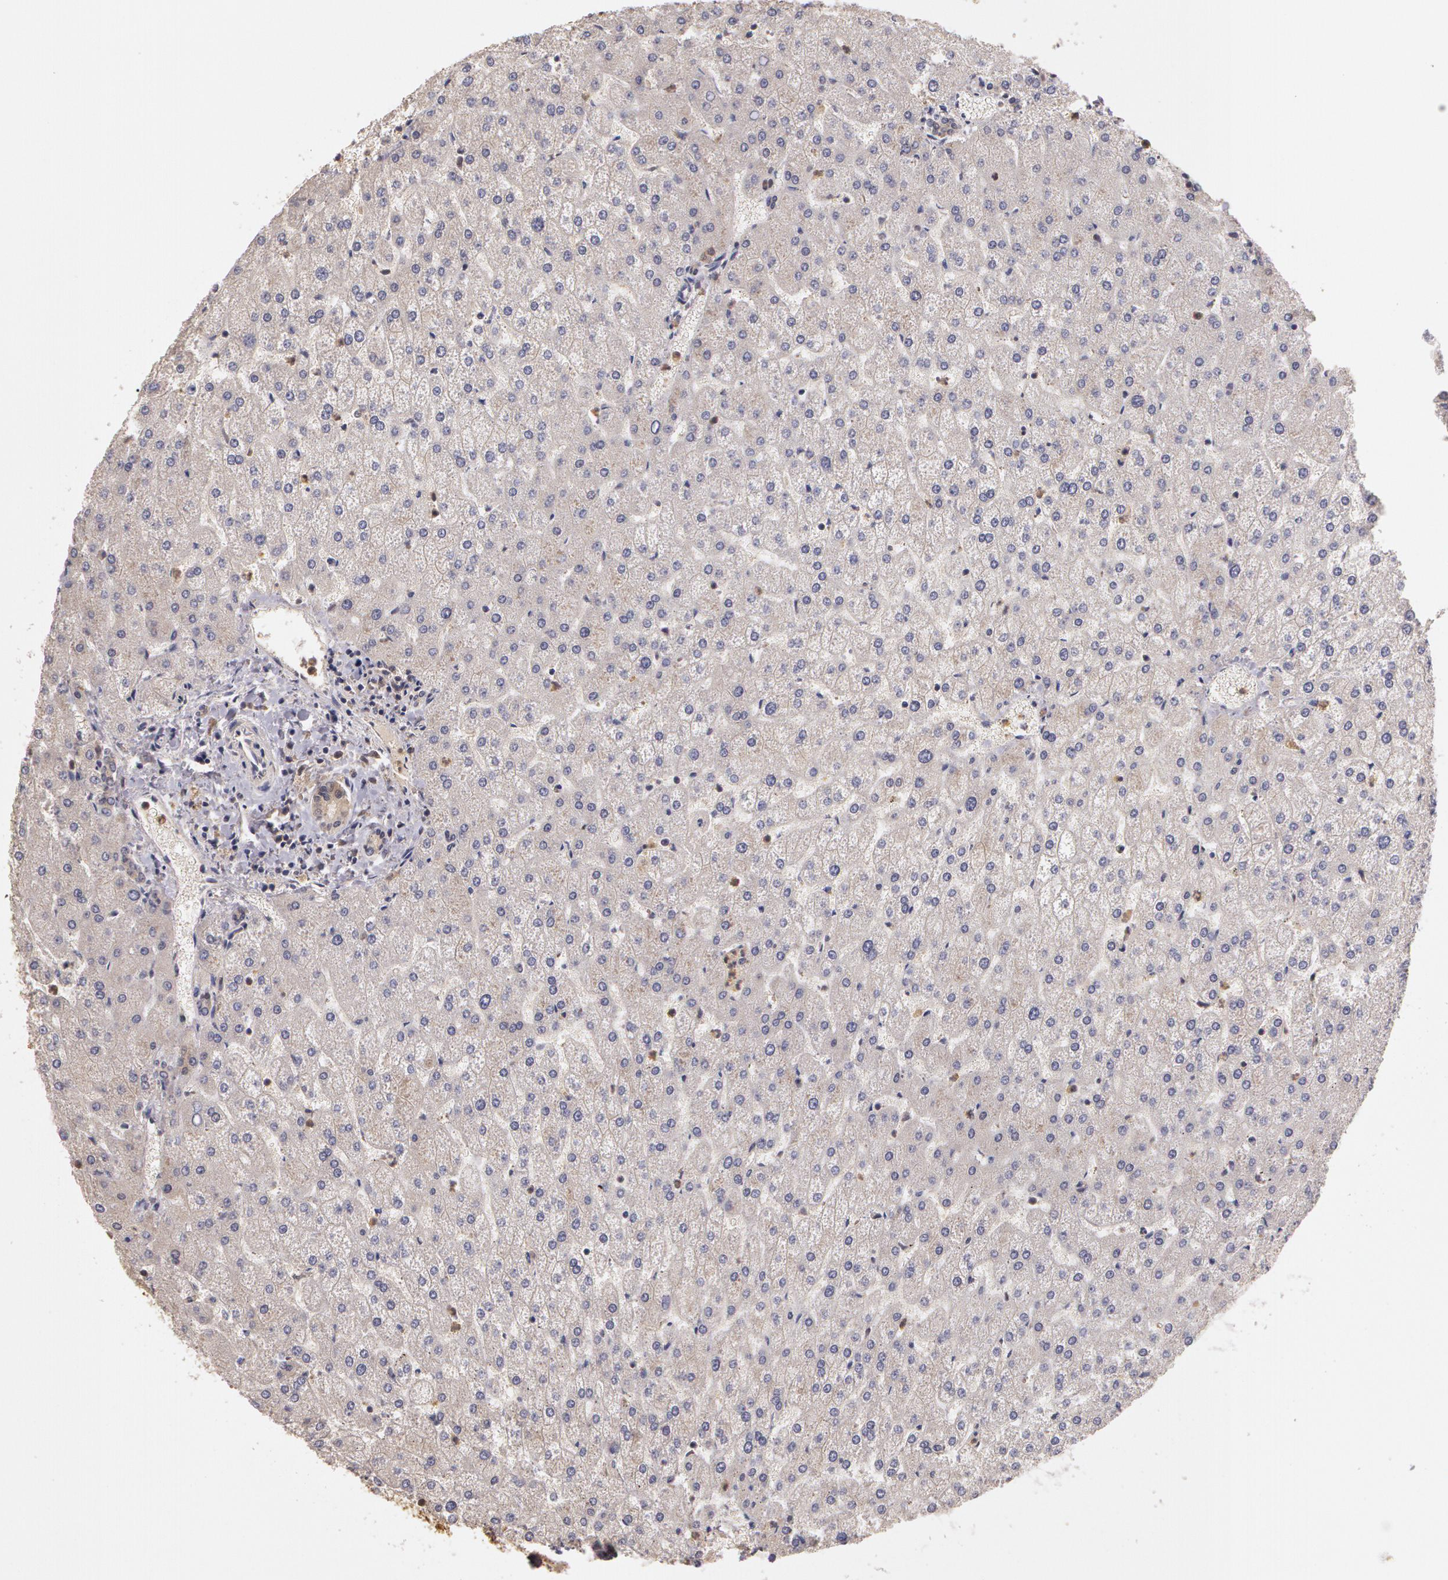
{"staining": {"intensity": "weak", "quantity": ">75%", "location": "cytoplasmic/membranous"}, "tissue": "liver", "cell_type": "Cholangiocytes", "image_type": "normal", "snomed": [{"axis": "morphology", "description": "Normal tissue, NOS"}, {"axis": "topography", "description": "Liver"}], "caption": "Liver stained for a protein (brown) exhibits weak cytoplasmic/membranous positive staining in approximately >75% of cholangiocytes.", "gene": "AHSA1", "patient": {"sex": "female", "age": 32}}